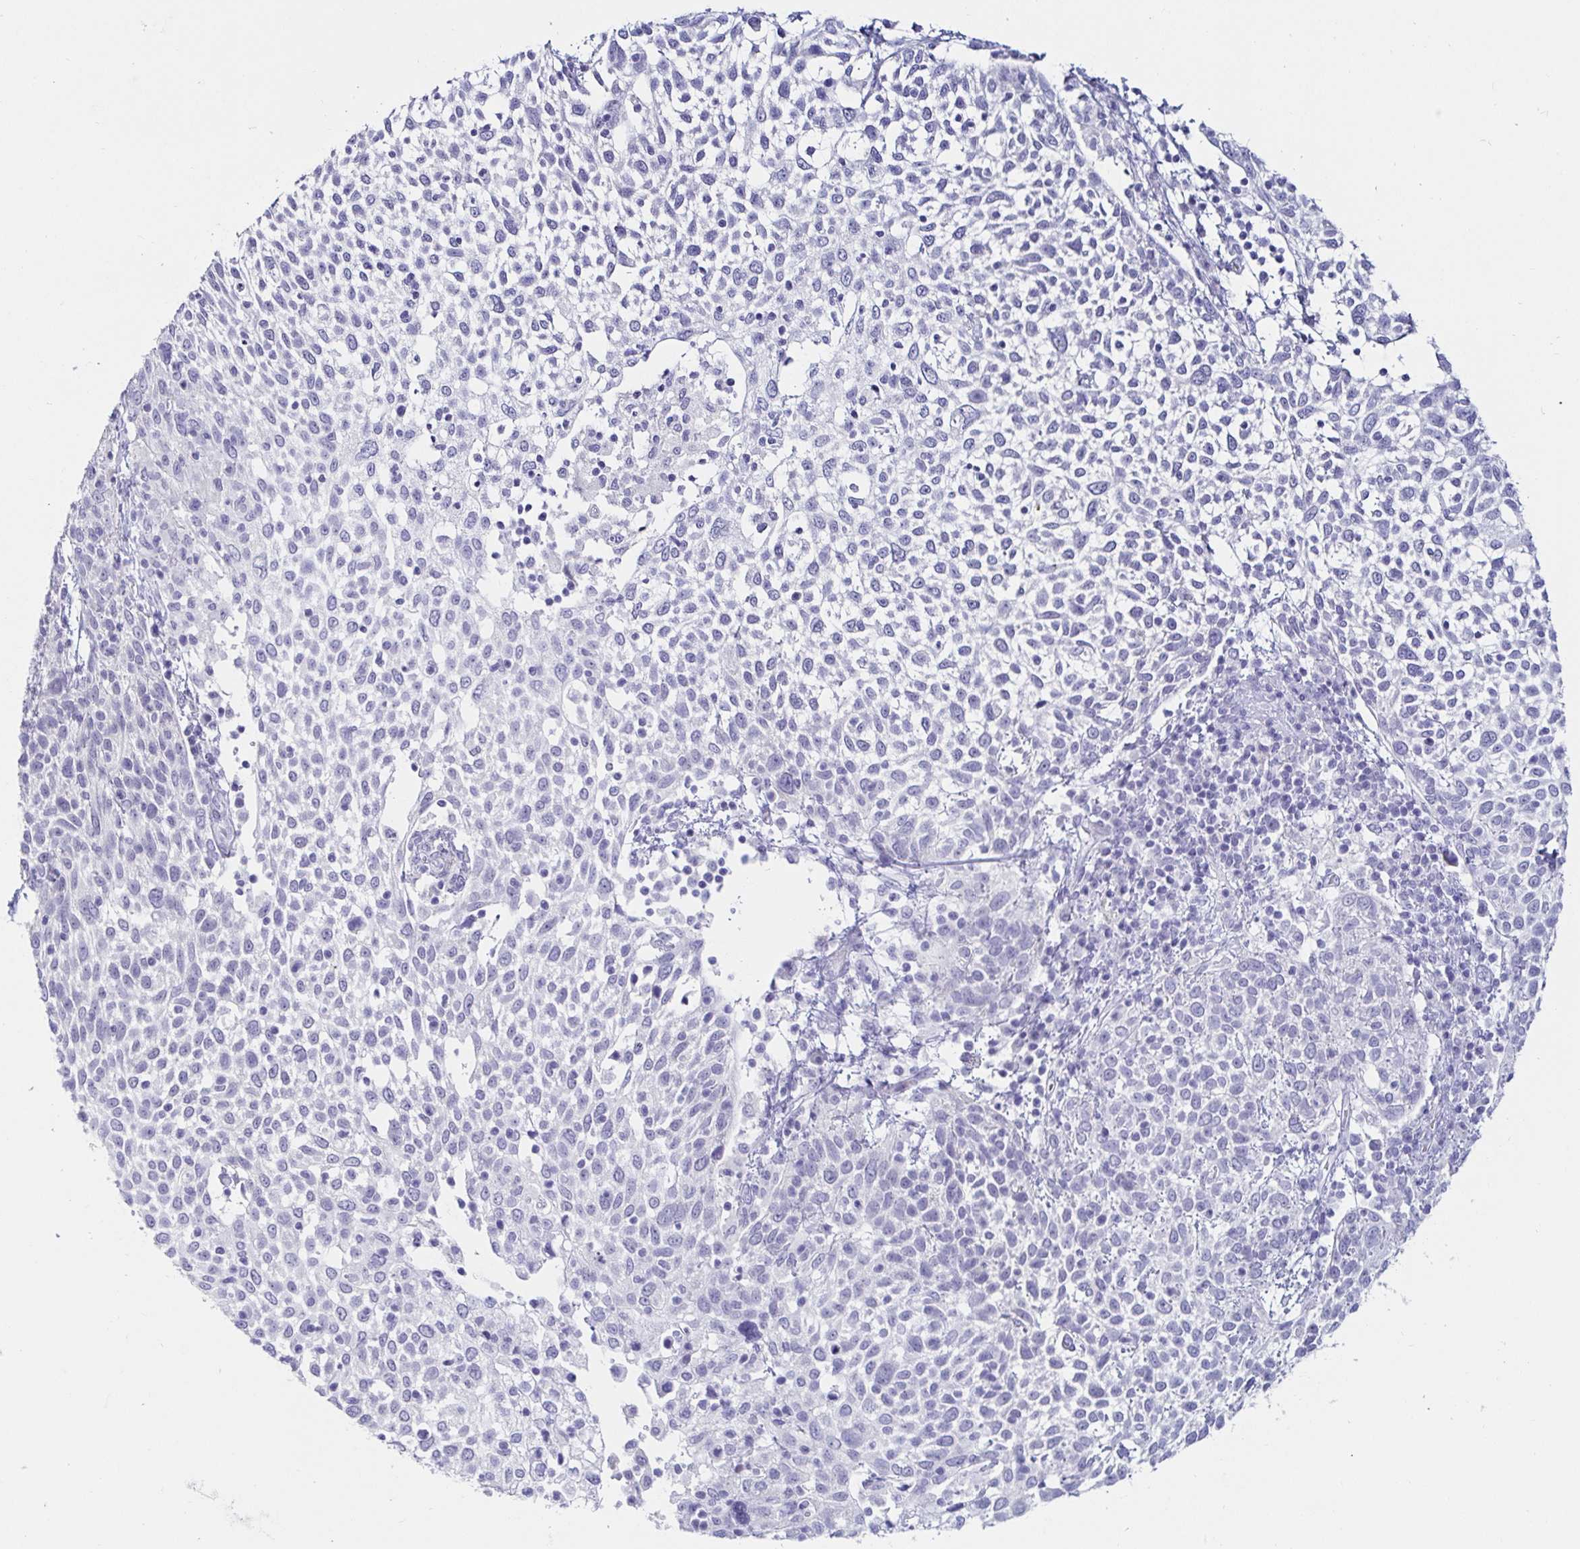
{"staining": {"intensity": "negative", "quantity": "none", "location": "none"}, "tissue": "cervical cancer", "cell_type": "Tumor cells", "image_type": "cancer", "snomed": [{"axis": "morphology", "description": "Squamous cell carcinoma, NOS"}, {"axis": "topography", "description": "Cervix"}], "caption": "Tumor cells are negative for protein expression in human squamous cell carcinoma (cervical). (DAB immunohistochemistry (IHC) with hematoxylin counter stain).", "gene": "OR10K1", "patient": {"sex": "female", "age": 61}}